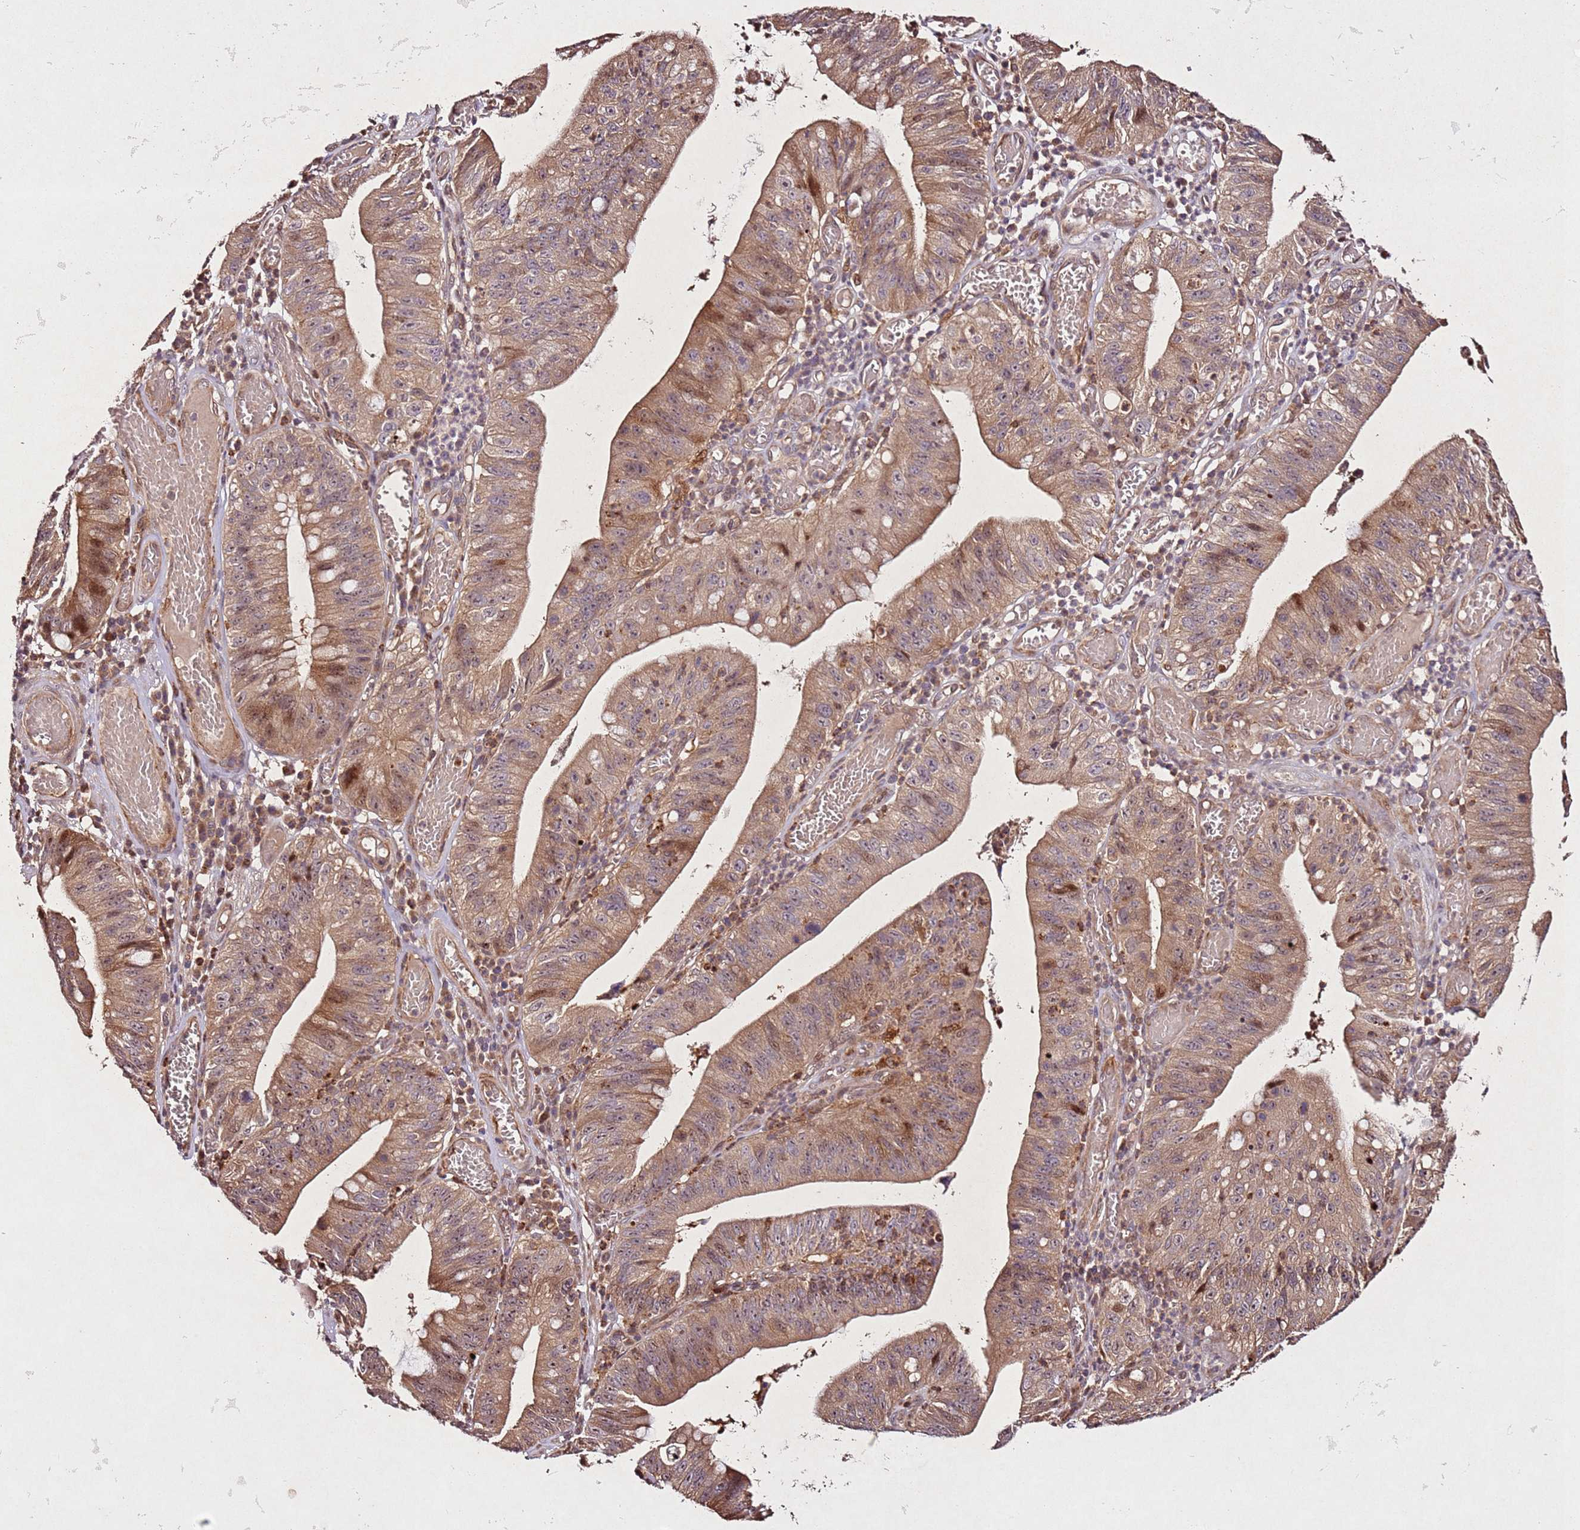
{"staining": {"intensity": "moderate", "quantity": ">75%", "location": "cytoplasmic/membranous"}, "tissue": "stomach cancer", "cell_type": "Tumor cells", "image_type": "cancer", "snomed": [{"axis": "morphology", "description": "Adenocarcinoma, NOS"}, {"axis": "topography", "description": "Stomach"}], "caption": "Tumor cells demonstrate moderate cytoplasmic/membranous expression in about >75% of cells in stomach cancer (adenocarcinoma).", "gene": "PTMA", "patient": {"sex": "male", "age": 59}}